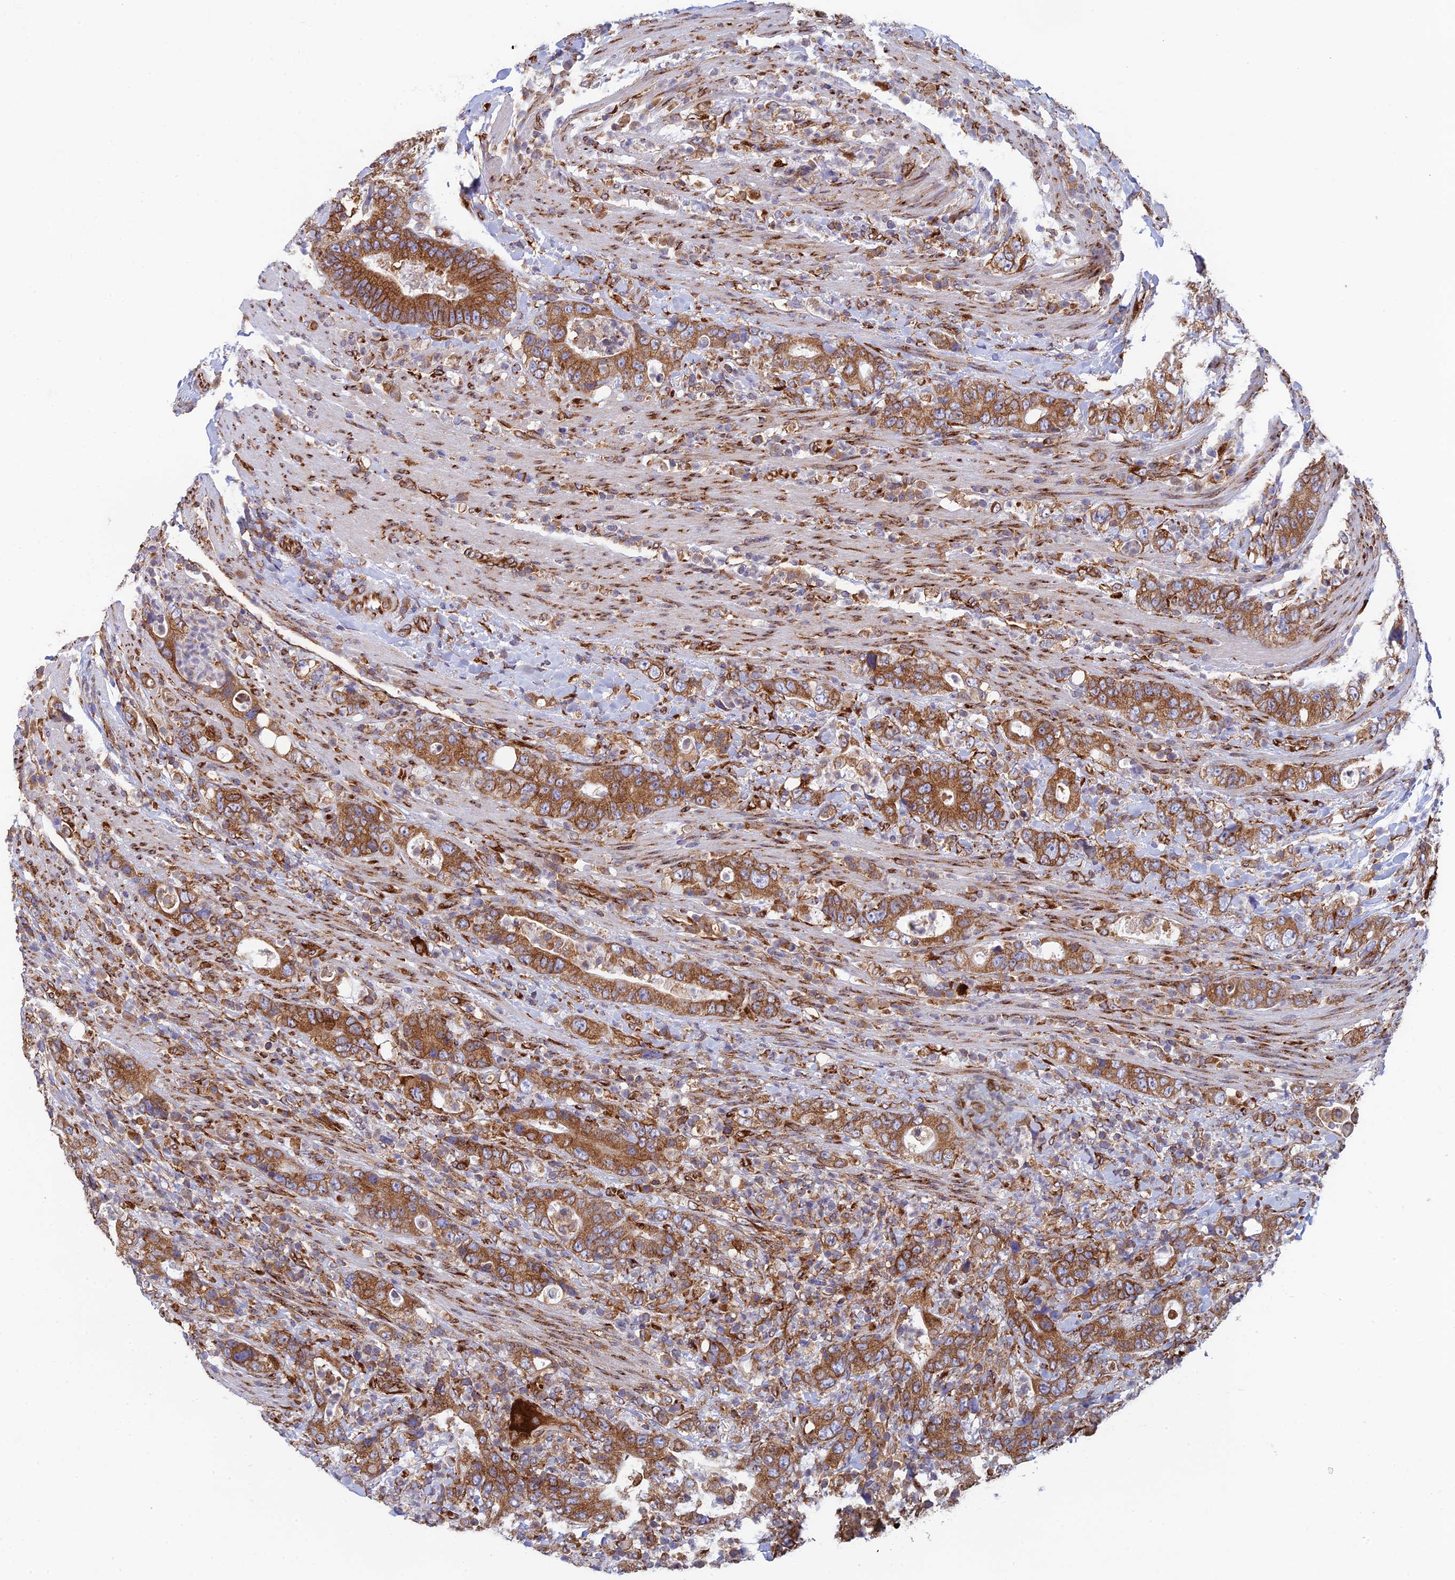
{"staining": {"intensity": "moderate", "quantity": ">75%", "location": "cytoplasmic/membranous"}, "tissue": "colorectal cancer", "cell_type": "Tumor cells", "image_type": "cancer", "snomed": [{"axis": "morphology", "description": "Adenocarcinoma, NOS"}, {"axis": "topography", "description": "Colon"}], "caption": "The immunohistochemical stain labels moderate cytoplasmic/membranous staining in tumor cells of colorectal cancer tissue.", "gene": "CCDC69", "patient": {"sex": "female", "age": 75}}